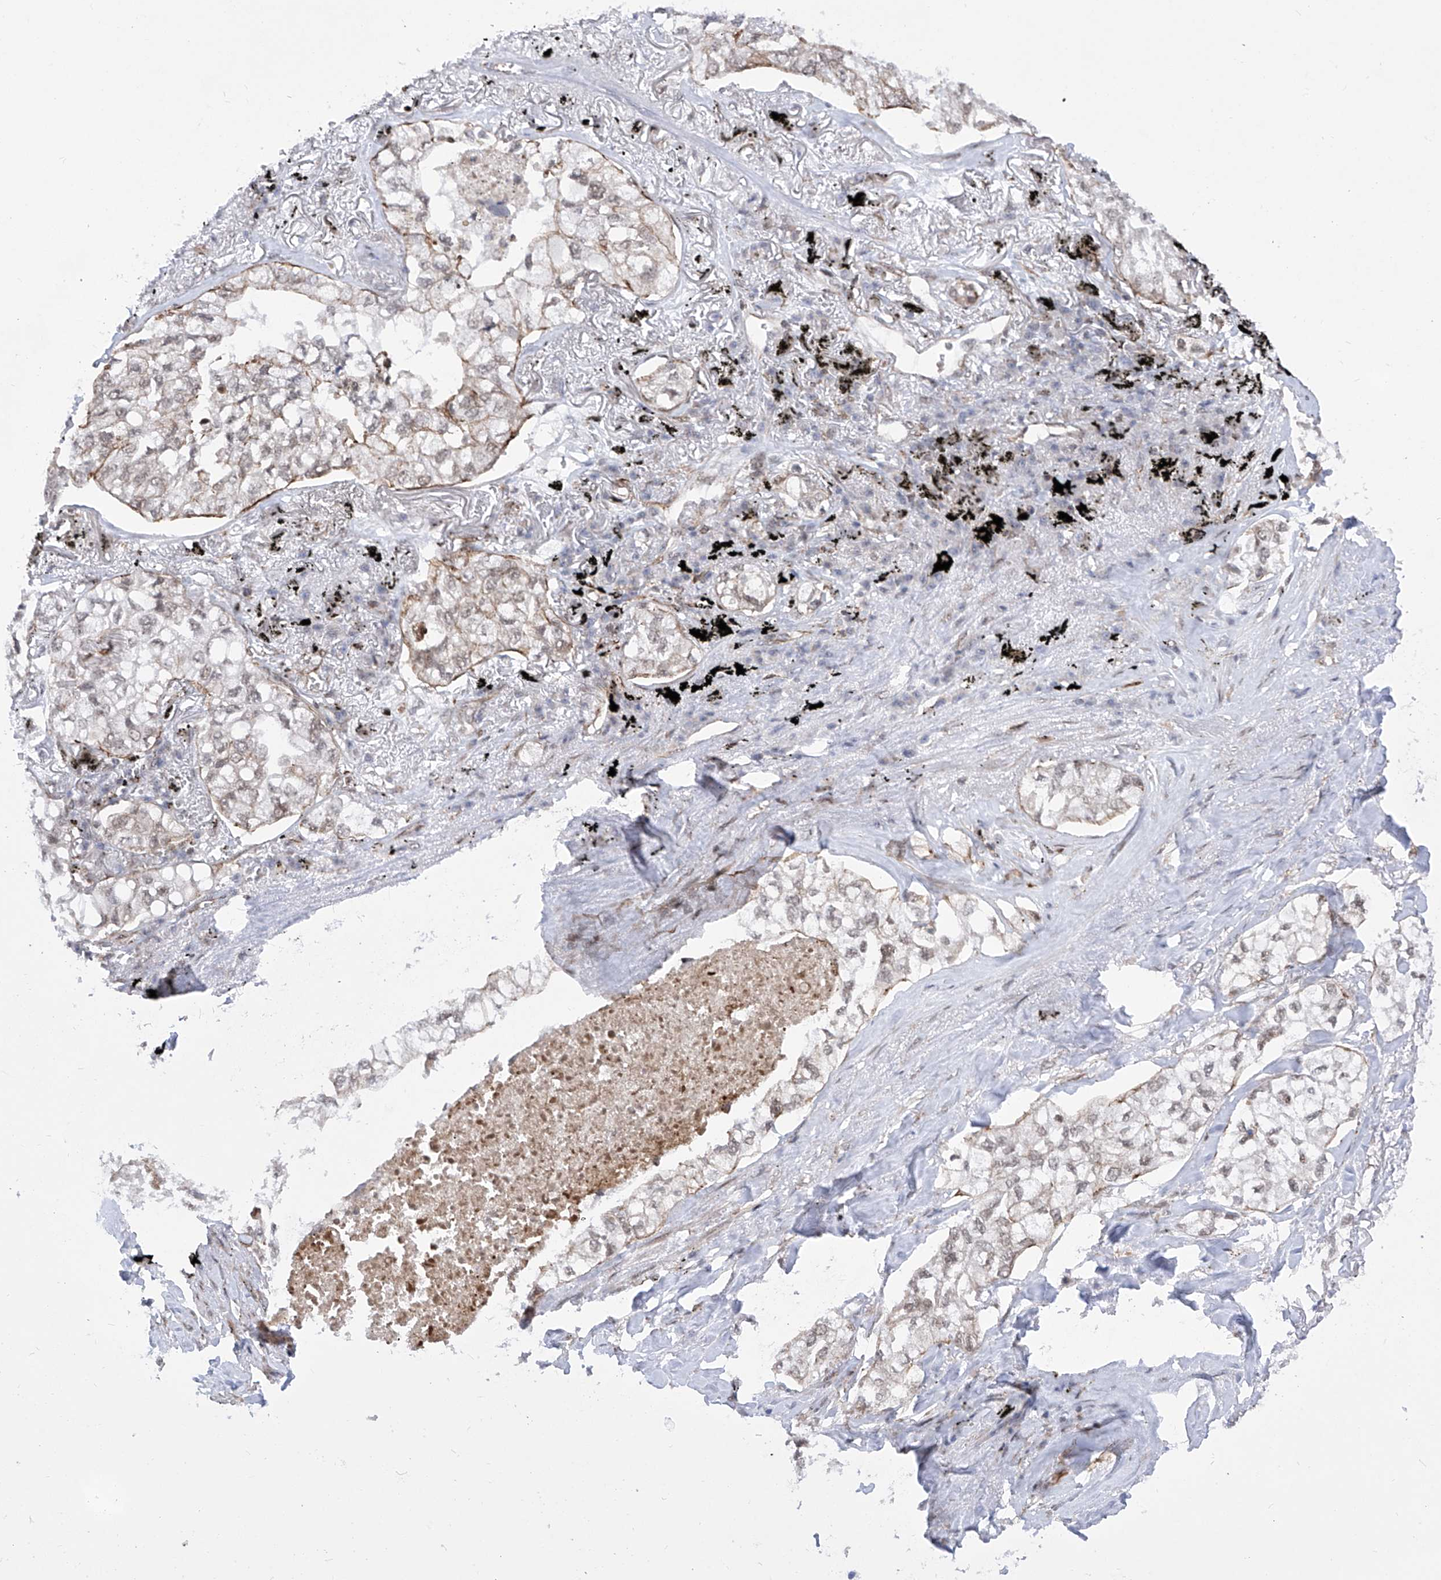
{"staining": {"intensity": "weak", "quantity": ">75%", "location": "nuclear"}, "tissue": "lung cancer", "cell_type": "Tumor cells", "image_type": "cancer", "snomed": [{"axis": "morphology", "description": "Adenocarcinoma, NOS"}, {"axis": "topography", "description": "Lung"}], "caption": "Human lung cancer stained for a protein (brown) demonstrates weak nuclear positive expression in approximately >75% of tumor cells.", "gene": "CEP290", "patient": {"sex": "male", "age": 65}}